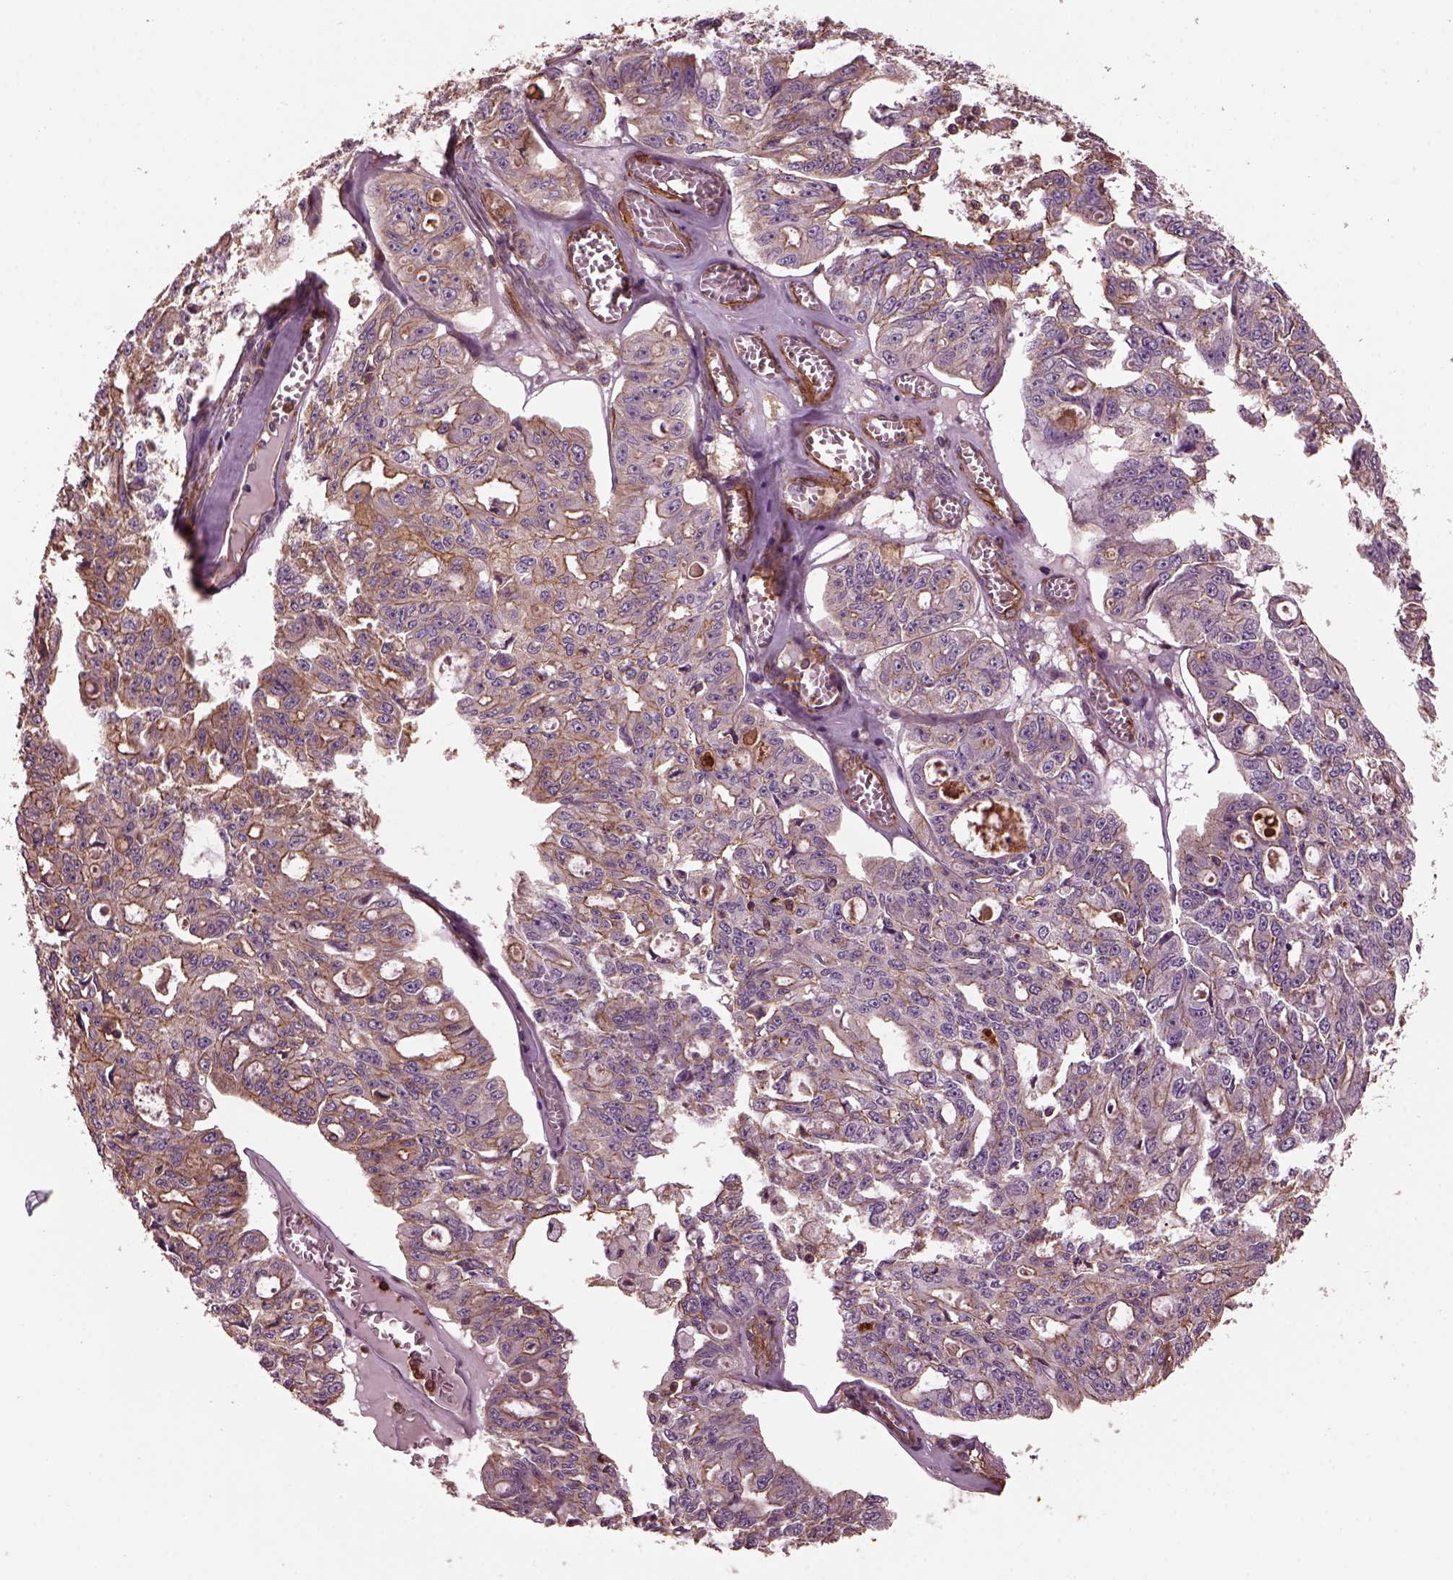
{"staining": {"intensity": "weak", "quantity": ">75%", "location": "cytoplasmic/membranous"}, "tissue": "ovarian cancer", "cell_type": "Tumor cells", "image_type": "cancer", "snomed": [{"axis": "morphology", "description": "Carcinoma, endometroid"}, {"axis": "topography", "description": "Ovary"}], "caption": "Protein analysis of ovarian endometroid carcinoma tissue reveals weak cytoplasmic/membranous expression in approximately >75% of tumor cells. The protein of interest is stained brown, and the nuclei are stained in blue (DAB IHC with brightfield microscopy, high magnification).", "gene": "MYL6", "patient": {"sex": "female", "age": 65}}